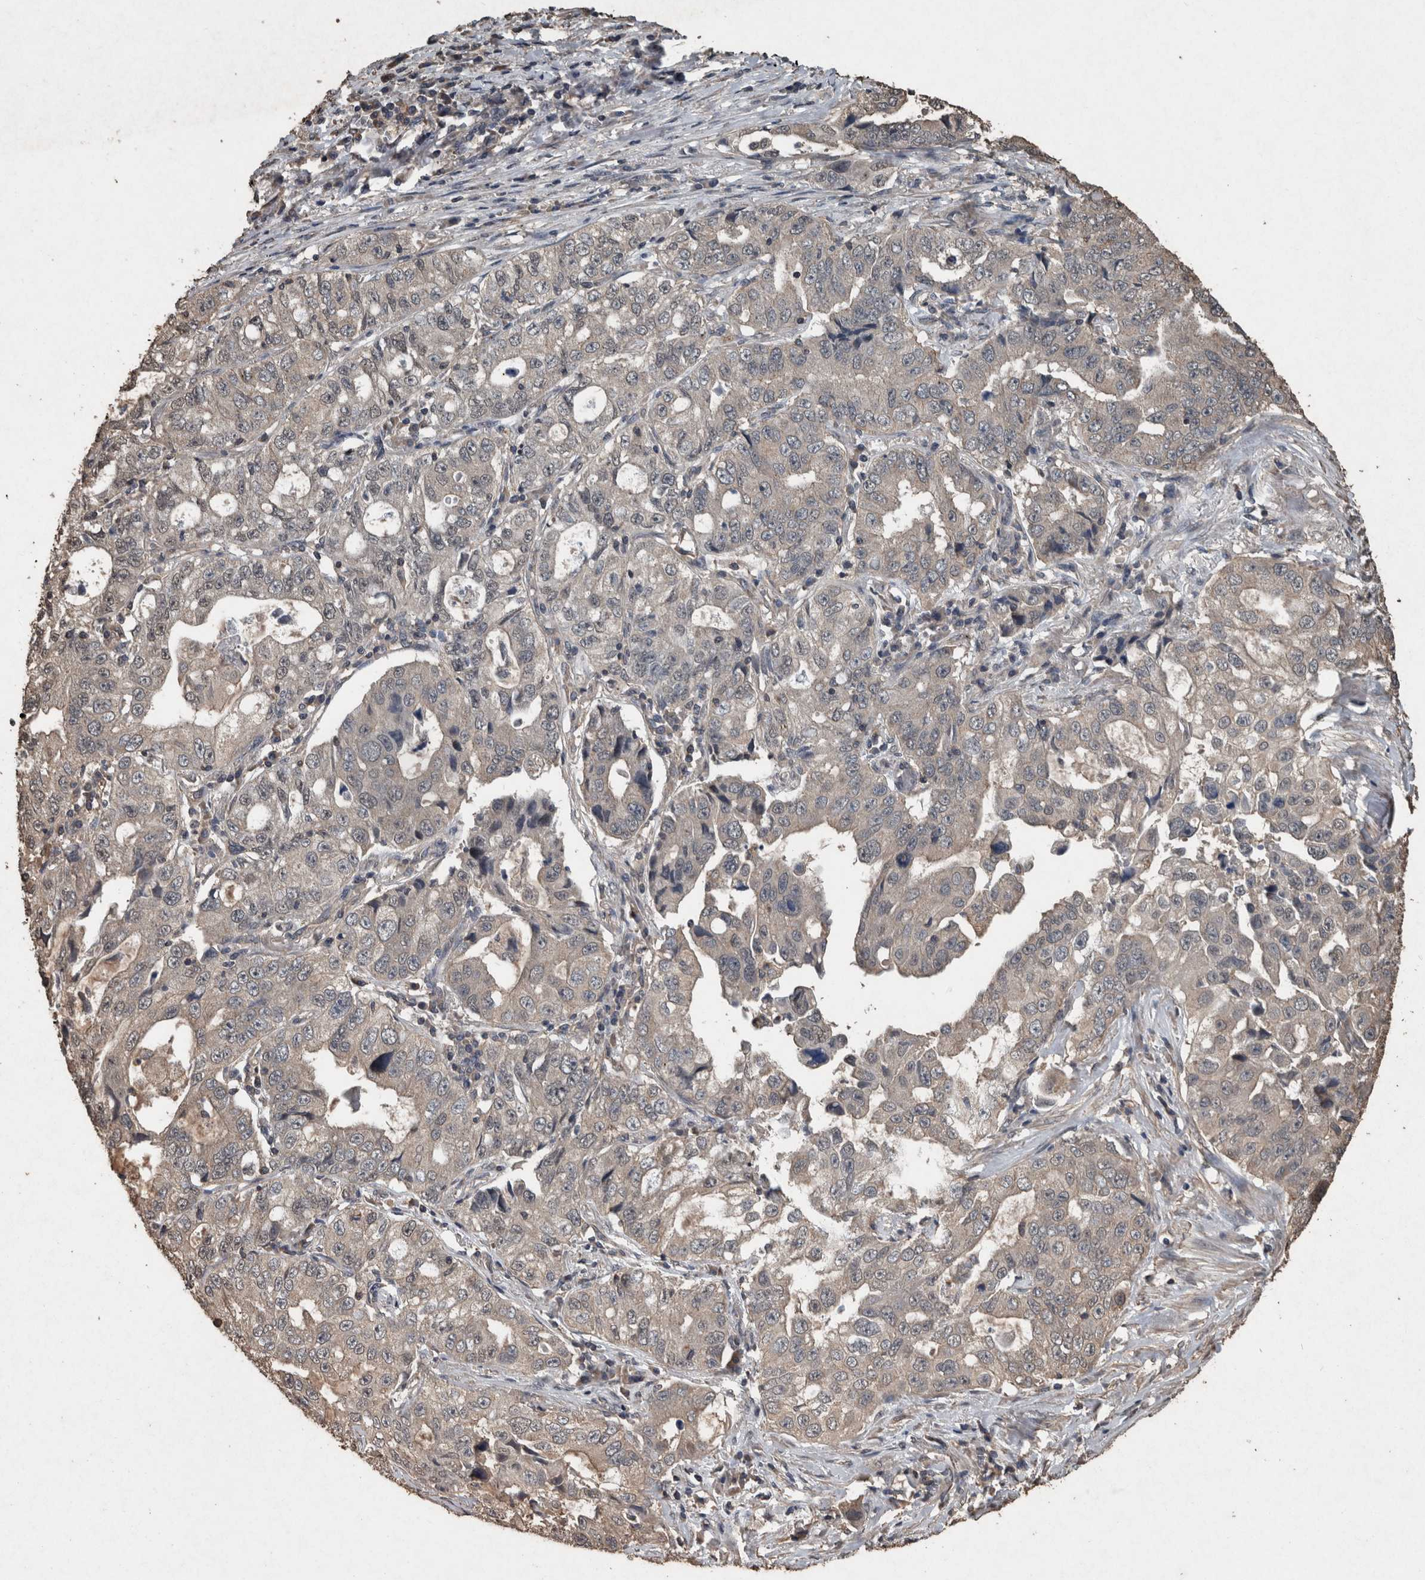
{"staining": {"intensity": "moderate", "quantity": "25%-75%", "location": "cytoplasmic/membranous"}, "tissue": "lung cancer", "cell_type": "Tumor cells", "image_type": "cancer", "snomed": [{"axis": "morphology", "description": "Adenocarcinoma, NOS"}, {"axis": "topography", "description": "Lung"}], "caption": "Immunohistochemical staining of human lung adenocarcinoma demonstrates medium levels of moderate cytoplasmic/membranous staining in about 25%-75% of tumor cells.", "gene": "FGFRL1", "patient": {"sex": "female", "age": 51}}